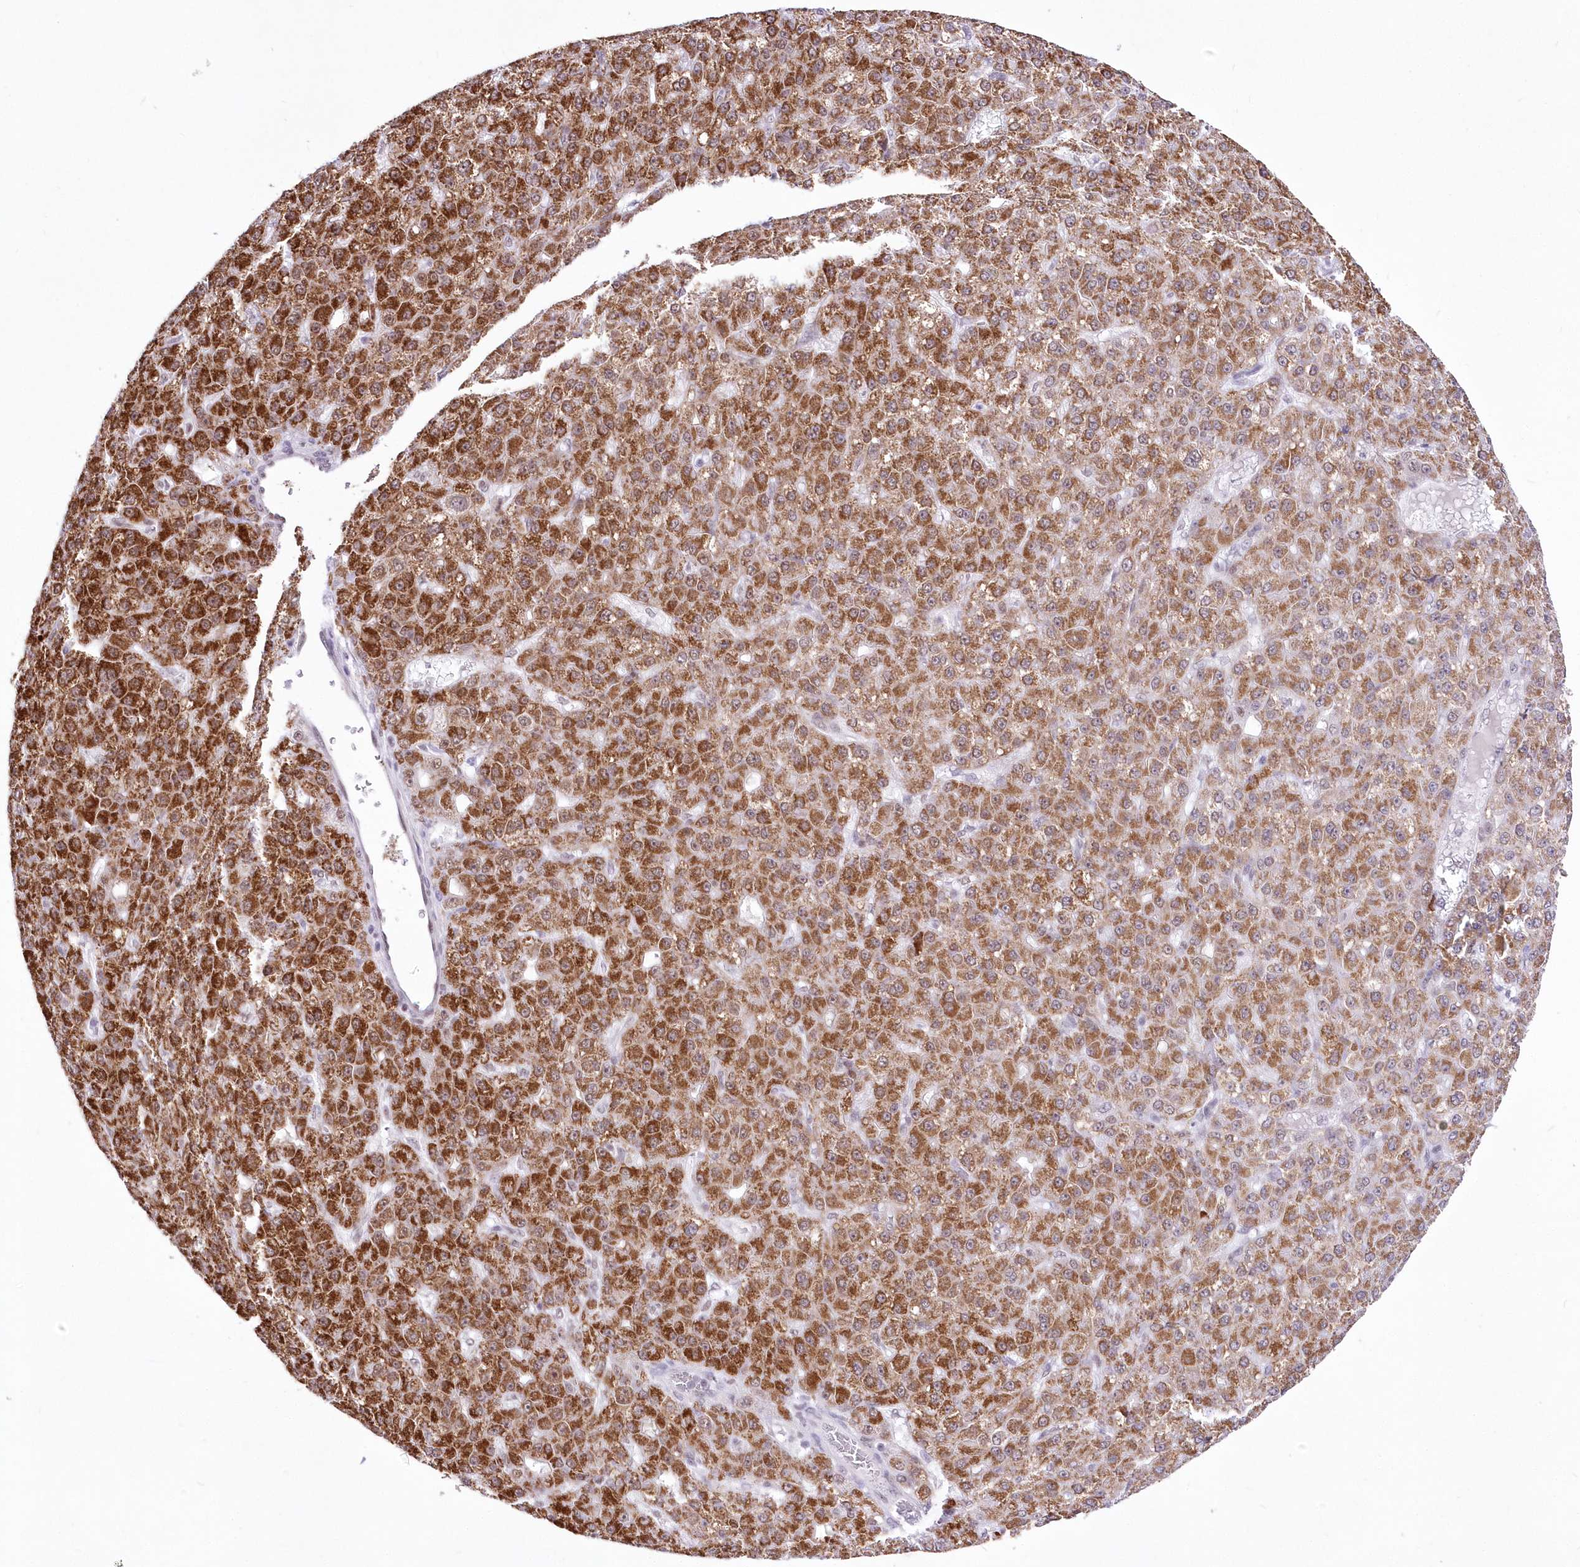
{"staining": {"intensity": "strong", "quantity": ">75%", "location": "cytoplasmic/membranous"}, "tissue": "liver cancer", "cell_type": "Tumor cells", "image_type": "cancer", "snomed": [{"axis": "morphology", "description": "Carcinoma, Hepatocellular, NOS"}, {"axis": "topography", "description": "Liver"}], "caption": "Immunohistochemical staining of liver cancer displays high levels of strong cytoplasmic/membranous protein staining in approximately >75% of tumor cells.", "gene": "NSUN2", "patient": {"sex": "male", "age": 67}}